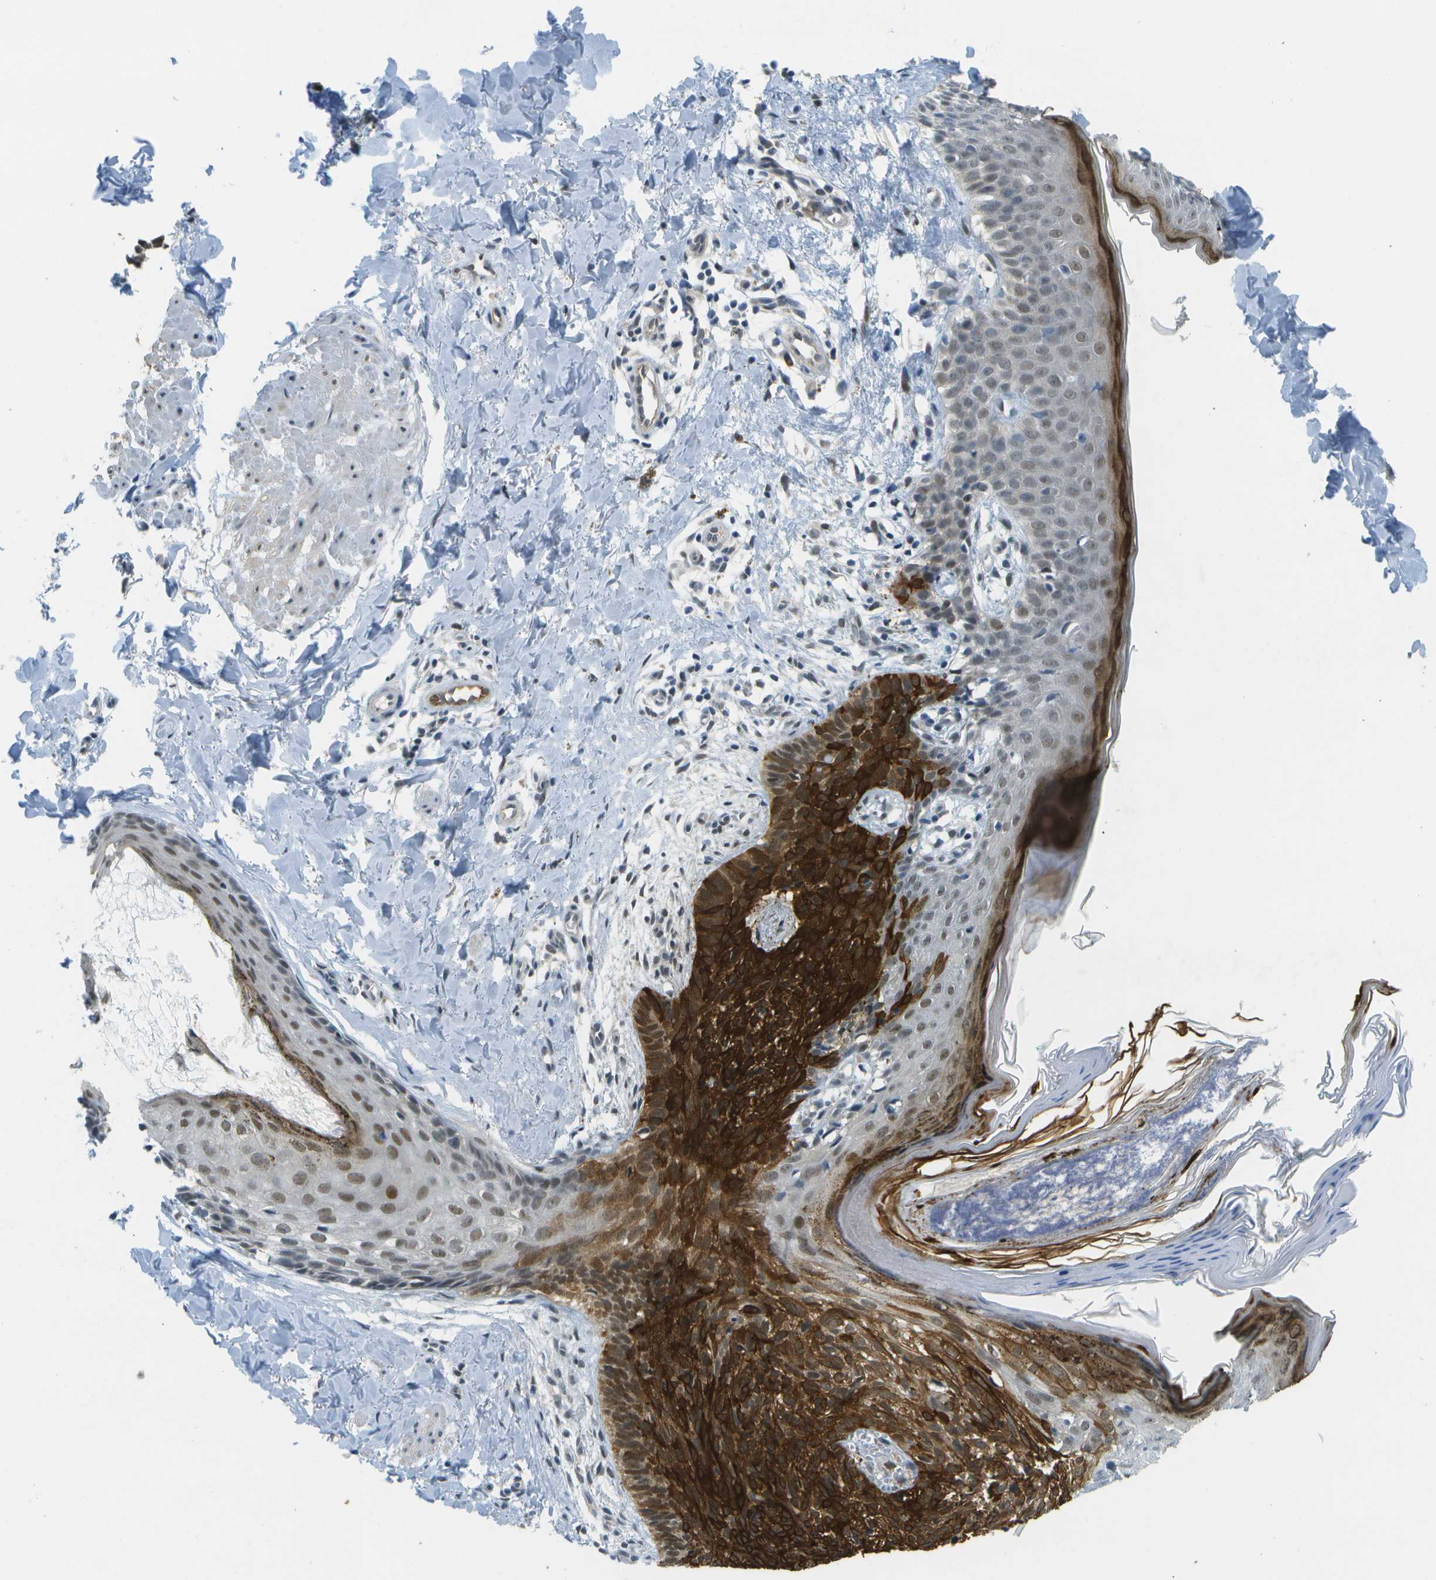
{"staining": {"intensity": "strong", "quantity": ">75%", "location": "cytoplasmic/membranous"}, "tissue": "skin cancer", "cell_type": "Tumor cells", "image_type": "cancer", "snomed": [{"axis": "morphology", "description": "Basal cell carcinoma"}, {"axis": "topography", "description": "Skin"}], "caption": "Strong cytoplasmic/membranous protein positivity is present in about >75% of tumor cells in skin cancer (basal cell carcinoma).", "gene": "ARID1B", "patient": {"sex": "male", "age": 60}}